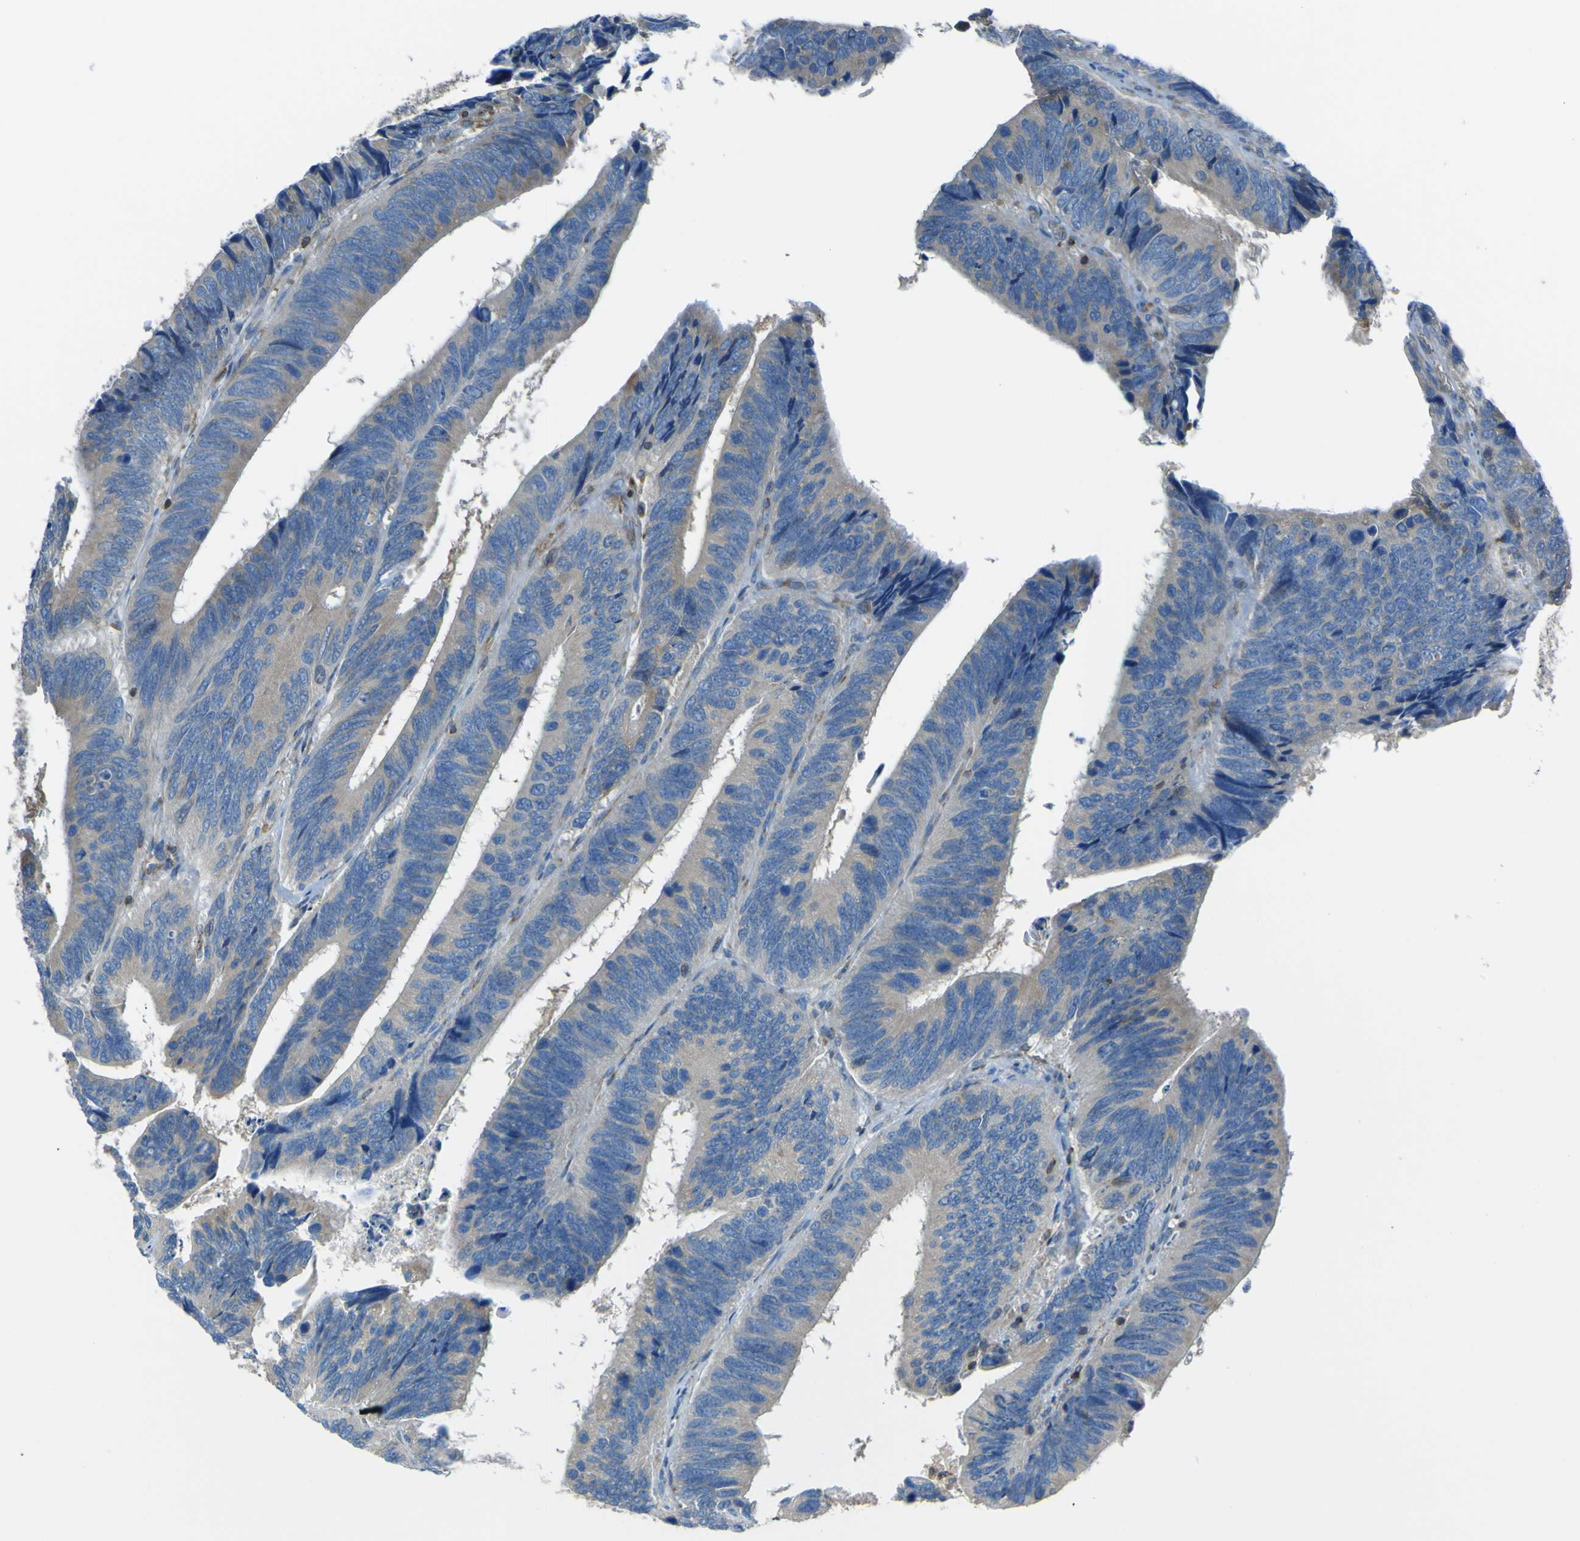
{"staining": {"intensity": "weak", "quantity": ">75%", "location": "cytoplasmic/membranous"}, "tissue": "colorectal cancer", "cell_type": "Tumor cells", "image_type": "cancer", "snomed": [{"axis": "morphology", "description": "Adenocarcinoma, NOS"}, {"axis": "topography", "description": "Colon"}], "caption": "Protein expression analysis of colorectal cancer demonstrates weak cytoplasmic/membranous expression in approximately >75% of tumor cells. The staining was performed using DAB (3,3'-diaminobenzidine), with brown indicating positive protein expression. Nuclei are stained blue with hematoxylin.", "gene": "STIM1", "patient": {"sex": "male", "age": 72}}